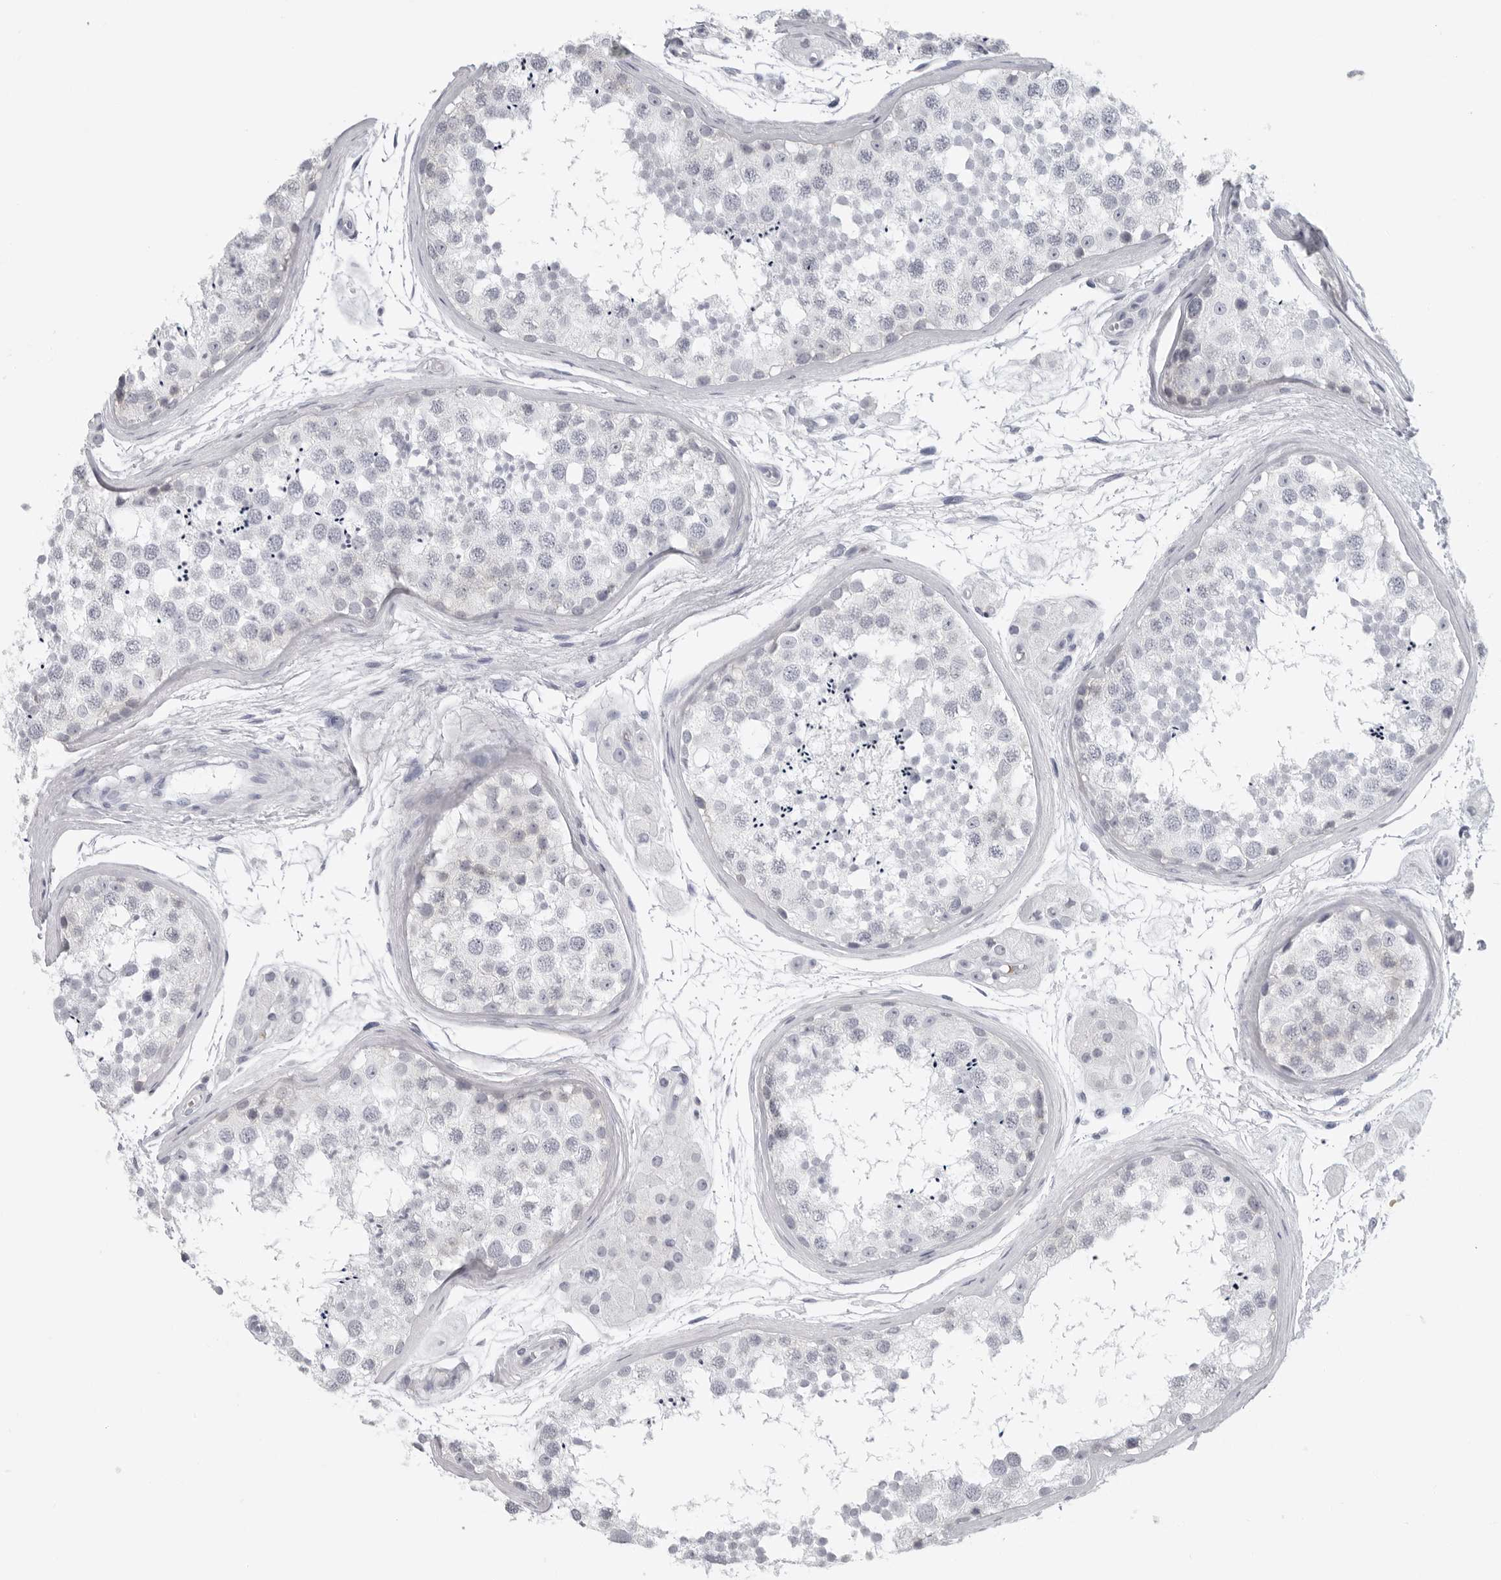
{"staining": {"intensity": "negative", "quantity": "none", "location": "none"}, "tissue": "testis", "cell_type": "Cells in seminiferous ducts", "image_type": "normal", "snomed": [{"axis": "morphology", "description": "Normal tissue, NOS"}, {"axis": "topography", "description": "Testis"}], "caption": "Cells in seminiferous ducts show no significant protein expression in unremarkable testis. (DAB immunohistochemistry visualized using brightfield microscopy, high magnification).", "gene": "EPB41", "patient": {"sex": "male", "age": 56}}